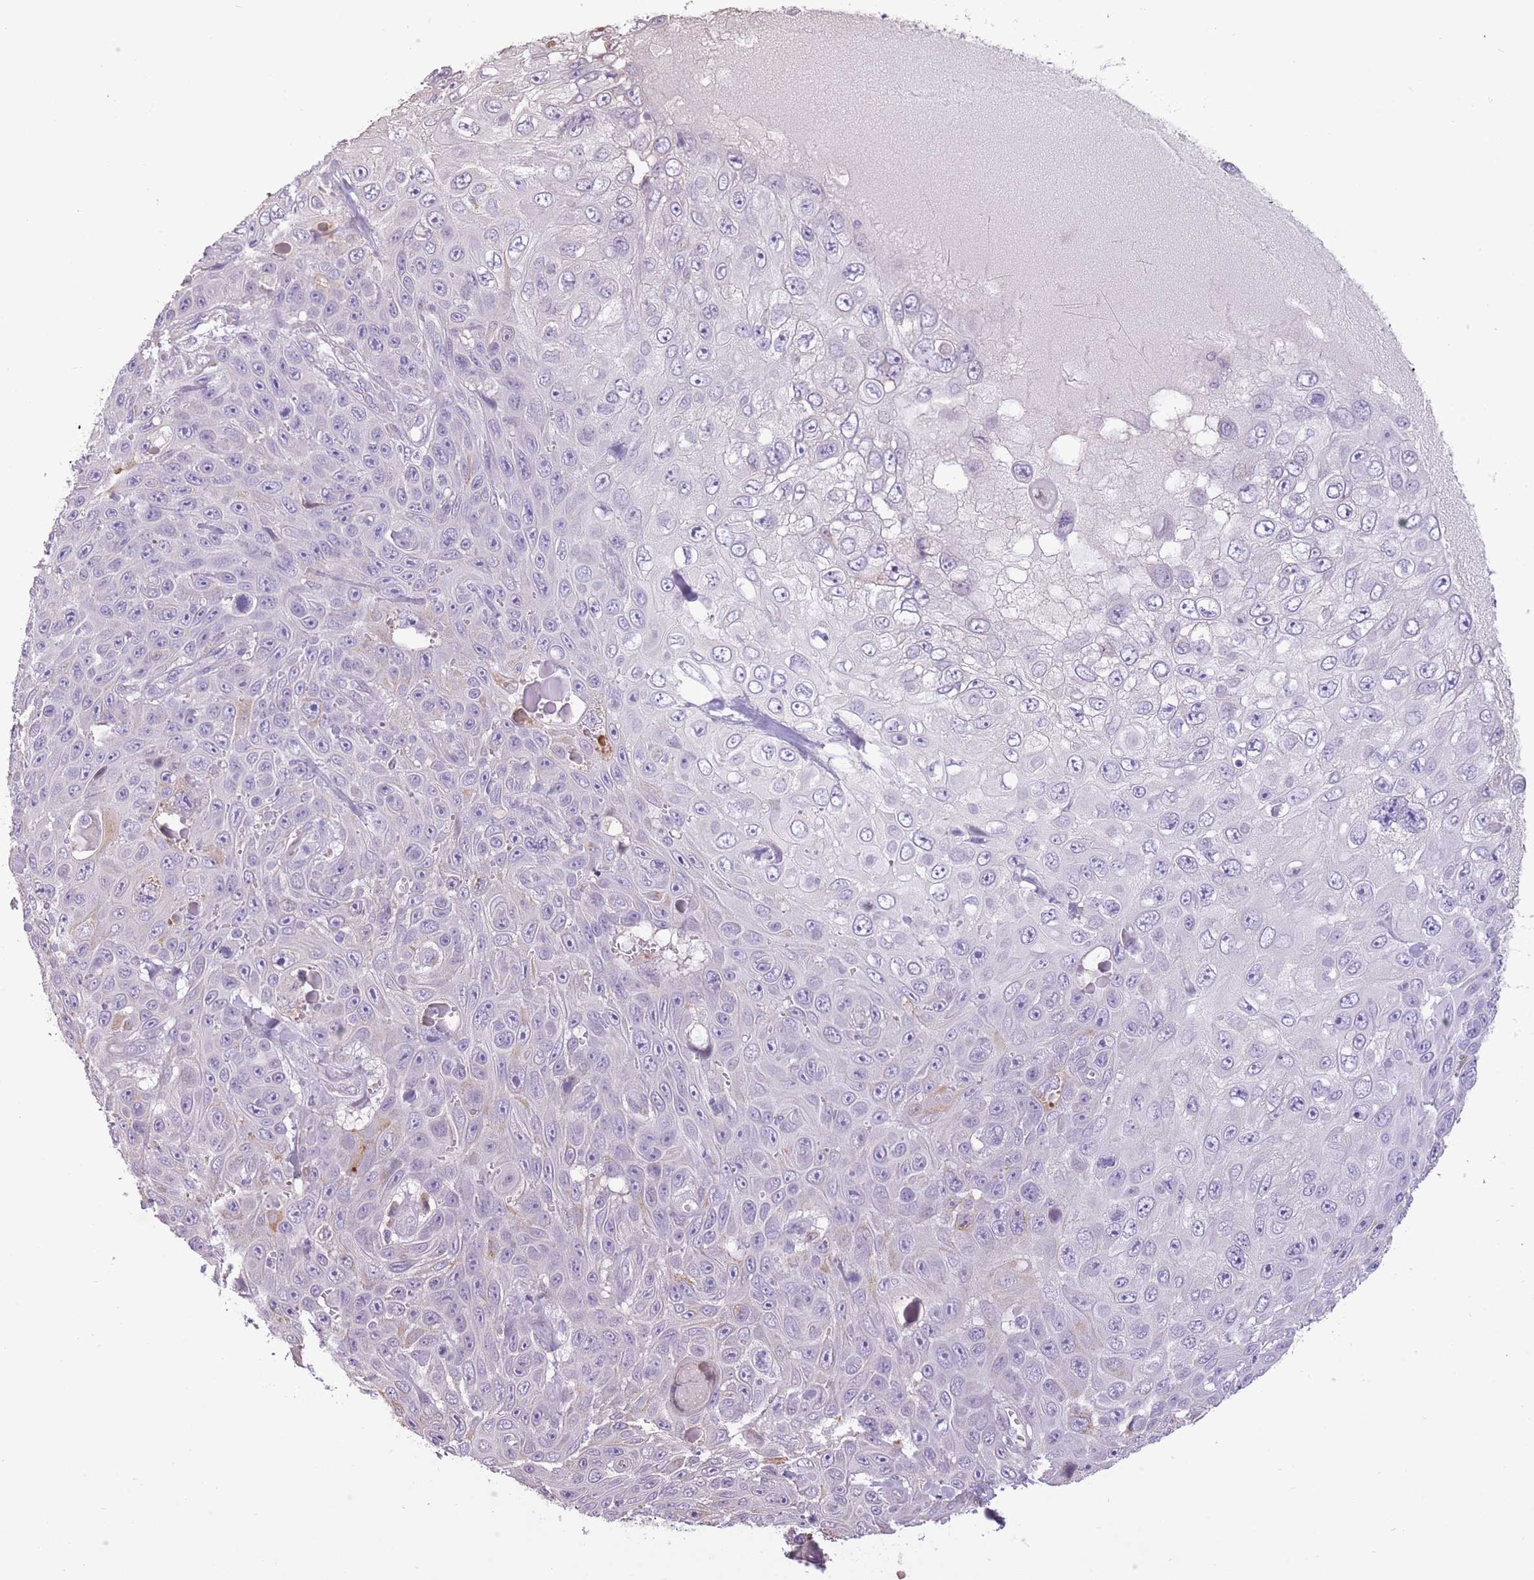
{"staining": {"intensity": "negative", "quantity": "none", "location": "none"}, "tissue": "skin cancer", "cell_type": "Tumor cells", "image_type": "cancer", "snomed": [{"axis": "morphology", "description": "Squamous cell carcinoma, NOS"}, {"axis": "topography", "description": "Skin"}], "caption": "Immunohistochemical staining of human skin cancer (squamous cell carcinoma) displays no significant positivity in tumor cells. (DAB (3,3'-diaminobenzidine) immunohistochemistry (IHC) with hematoxylin counter stain).", "gene": "WDR70", "patient": {"sex": "male", "age": 82}}